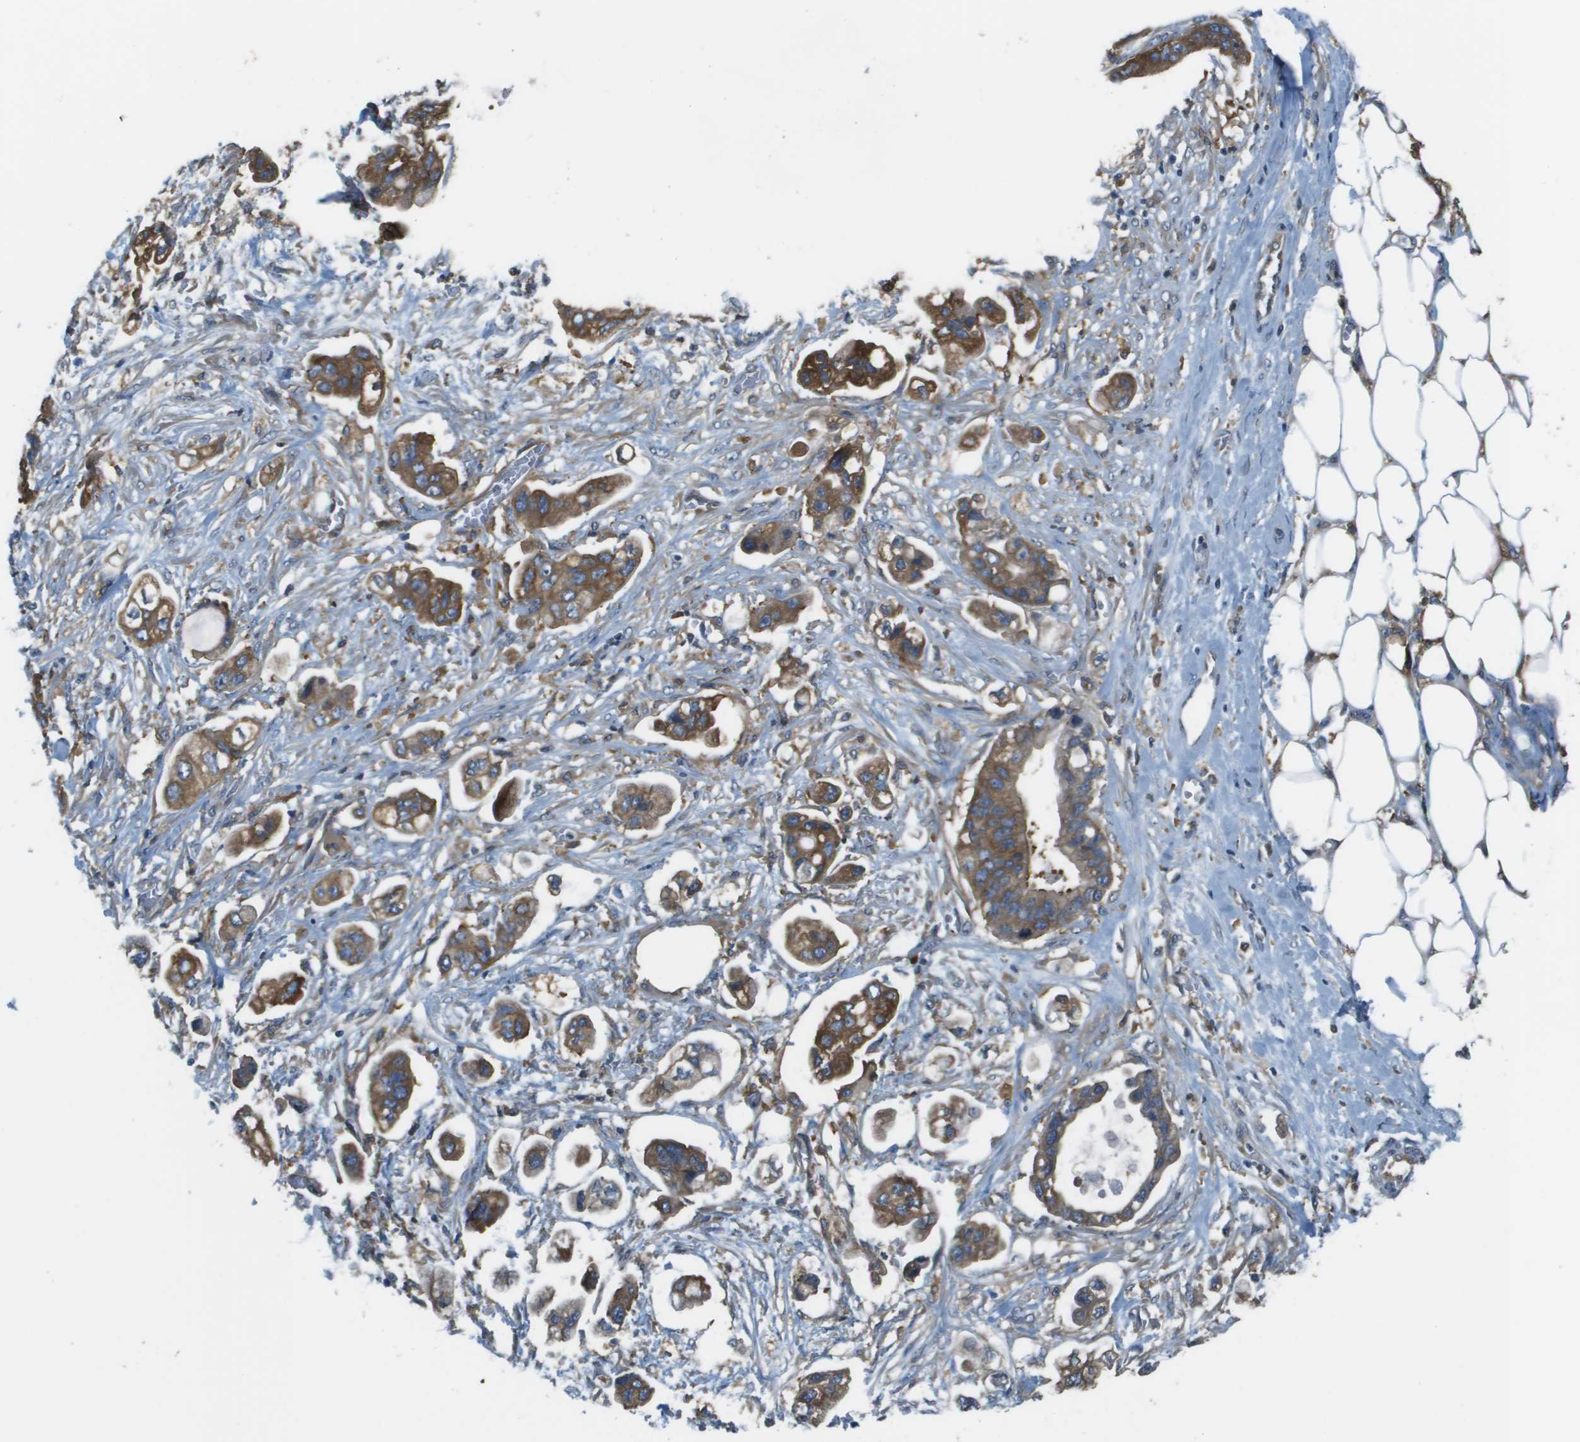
{"staining": {"intensity": "strong", "quantity": ">75%", "location": "cytoplasmic/membranous"}, "tissue": "stomach cancer", "cell_type": "Tumor cells", "image_type": "cancer", "snomed": [{"axis": "morphology", "description": "Adenocarcinoma, NOS"}, {"axis": "topography", "description": "Stomach"}], "caption": "Protein analysis of stomach cancer tissue exhibits strong cytoplasmic/membranous expression in approximately >75% of tumor cells.", "gene": "CORO1B", "patient": {"sex": "male", "age": 62}}